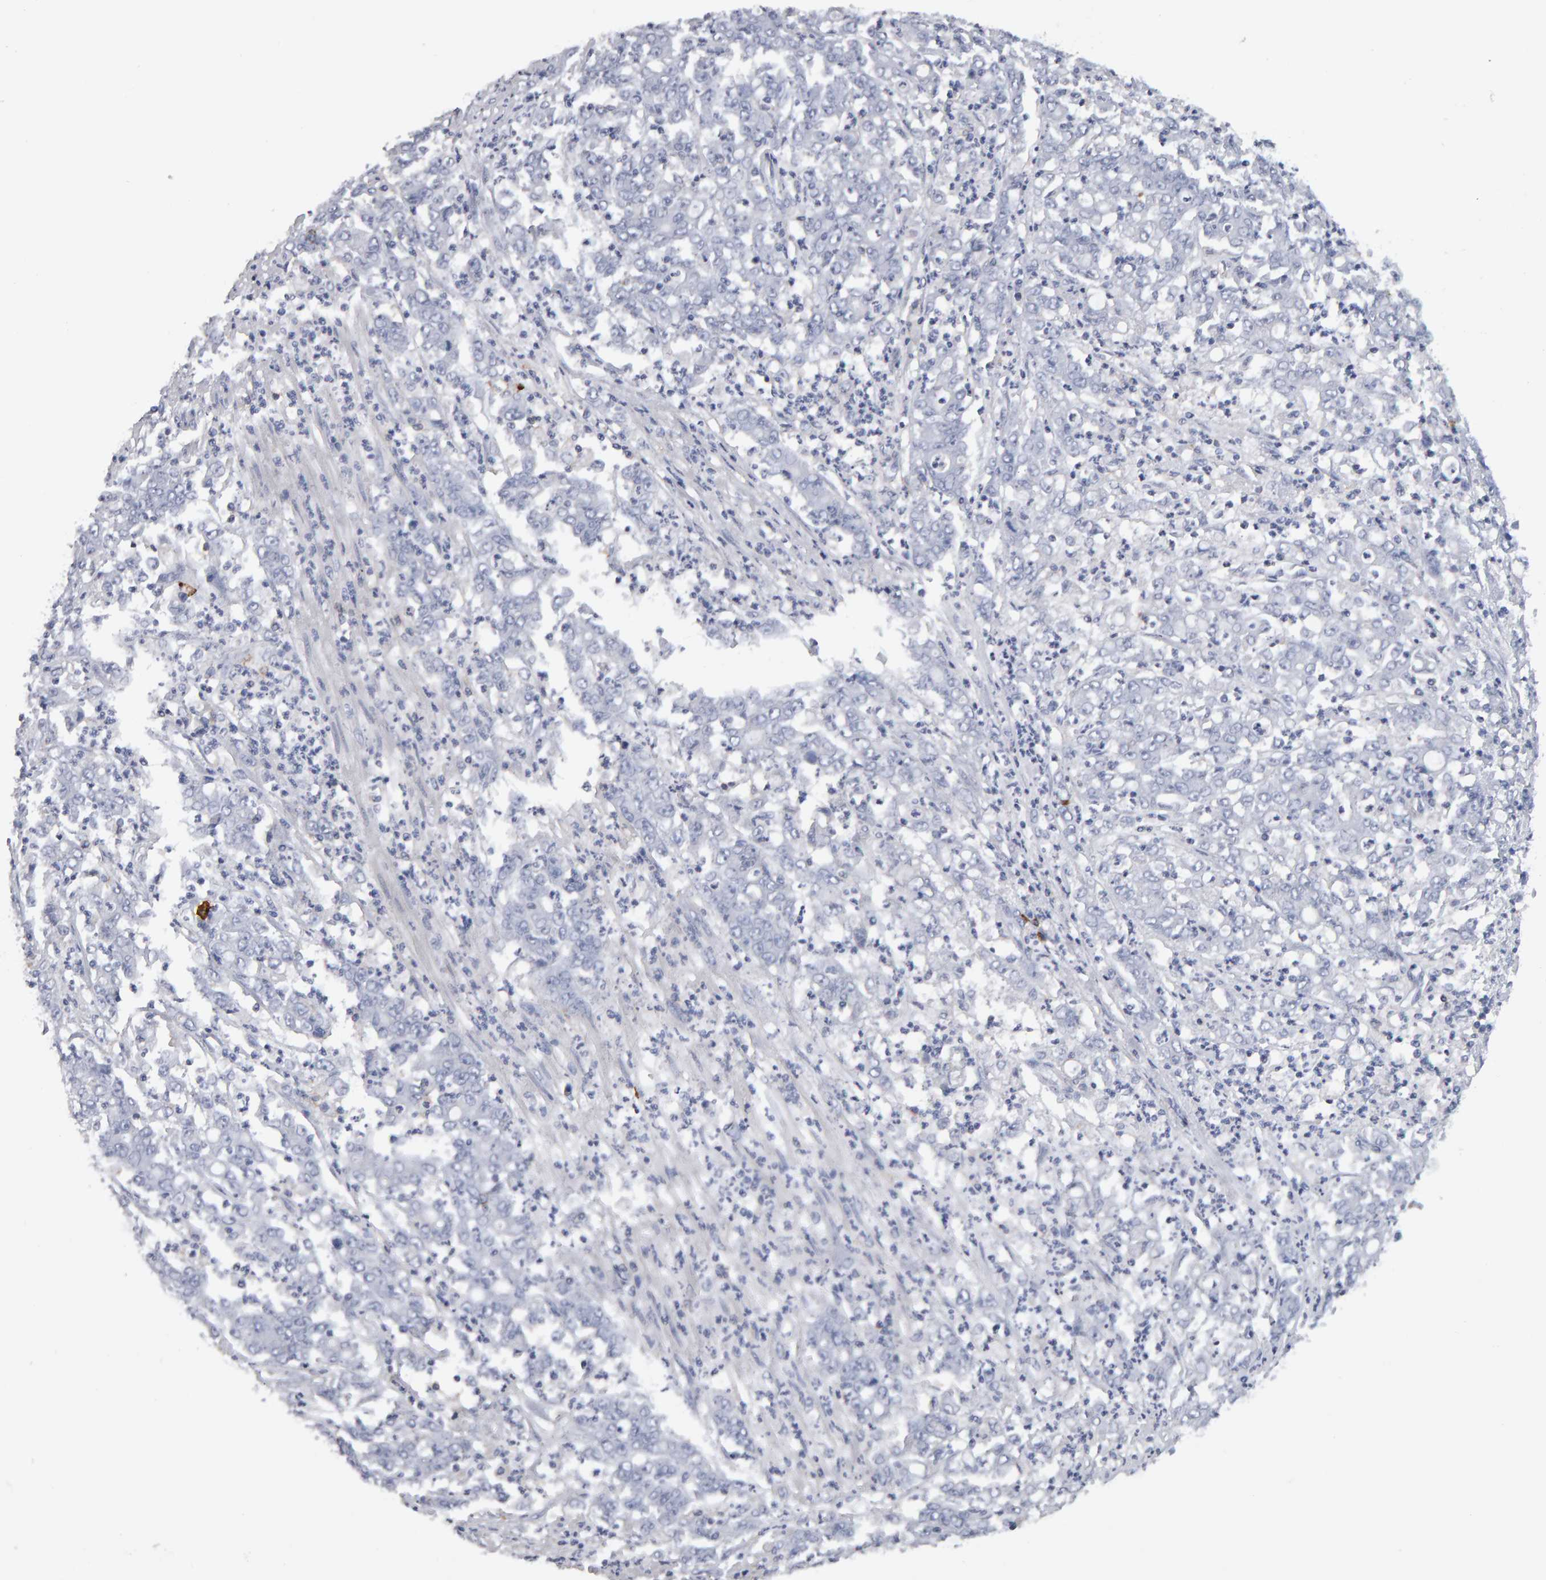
{"staining": {"intensity": "negative", "quantity": "none", "location": "none"}, "tissue": "stomach cancer", "cell_type": "Tumor cells", "image_type": "cancer", "snomed": [{"axis": "morphology", "description": "Adenocarcinoma, NOS"}, {"axis": "topography", "description": "Stomach, lower"}], "caption": "The immunohistochemistry photomicrograph has no significant expression in tumor cells of stomach adenocarcinoma tissue. (Brightfield microscopy of DAB immunohistochemistry (IHC) at high magnification).", "gene": "CD38", "patient": {"sex": "female", "age": 71}}